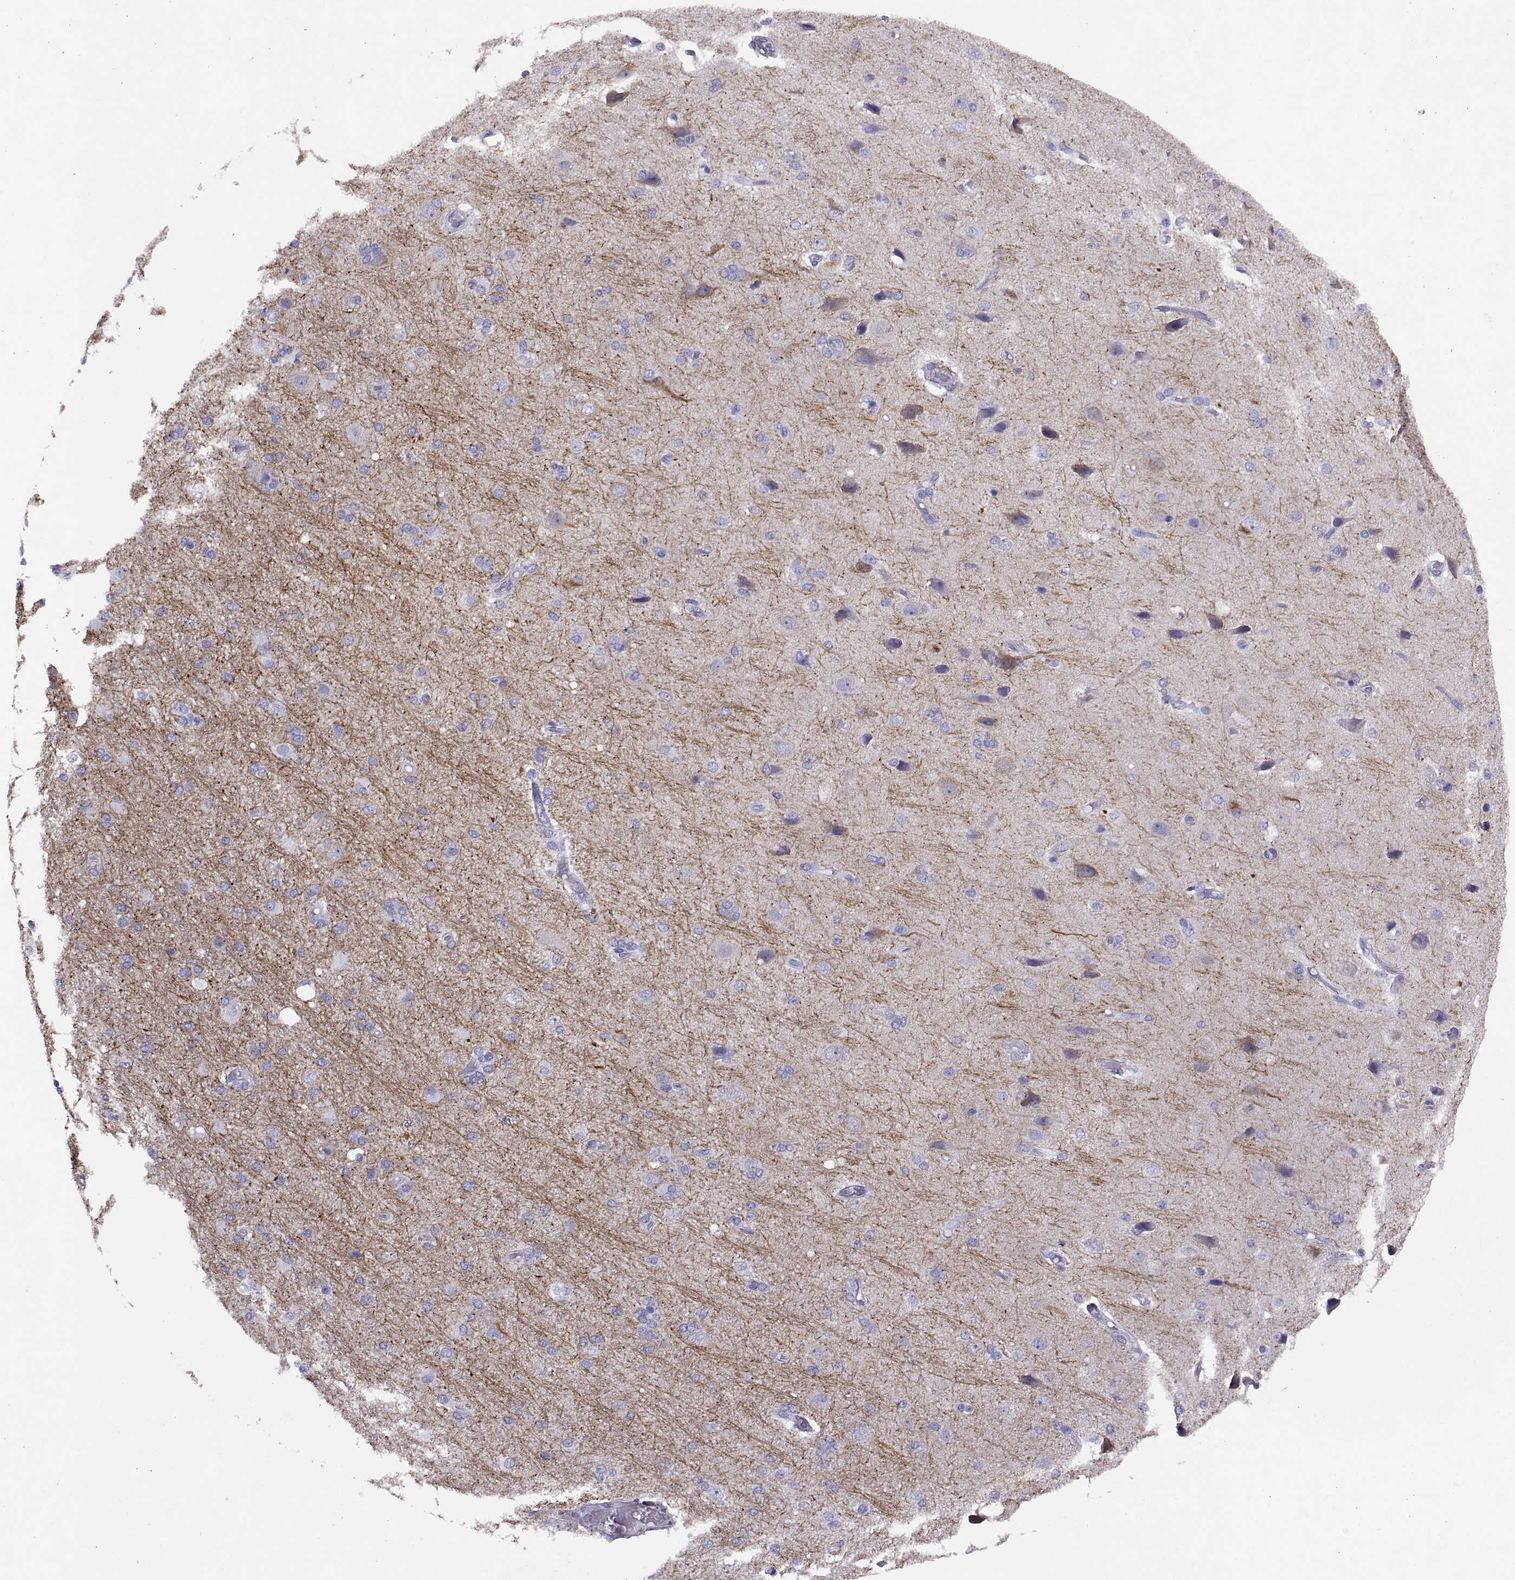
{"staining": {"intensity": "negative", "quantity": "none", "location": "none"}, "tissue": "cerebral cortex", "cell_type": "Endothelial cells", "image_type": "normal", "snomed": [{"axis": "morphology", "description": "Normal tissue, NOS"}, {"axis": "morphology", "description": "Glioma, malignant, High grade"}, {"axis": "topography", "description": "Cerebral cortex"}], "caption": "This is an immunohistochemistry photomicrograph of normal human cerebral cortex. There is no expression in endothelial cells.", "gene": "RGS20", "patient": {"sex": "male", "age": 77}}